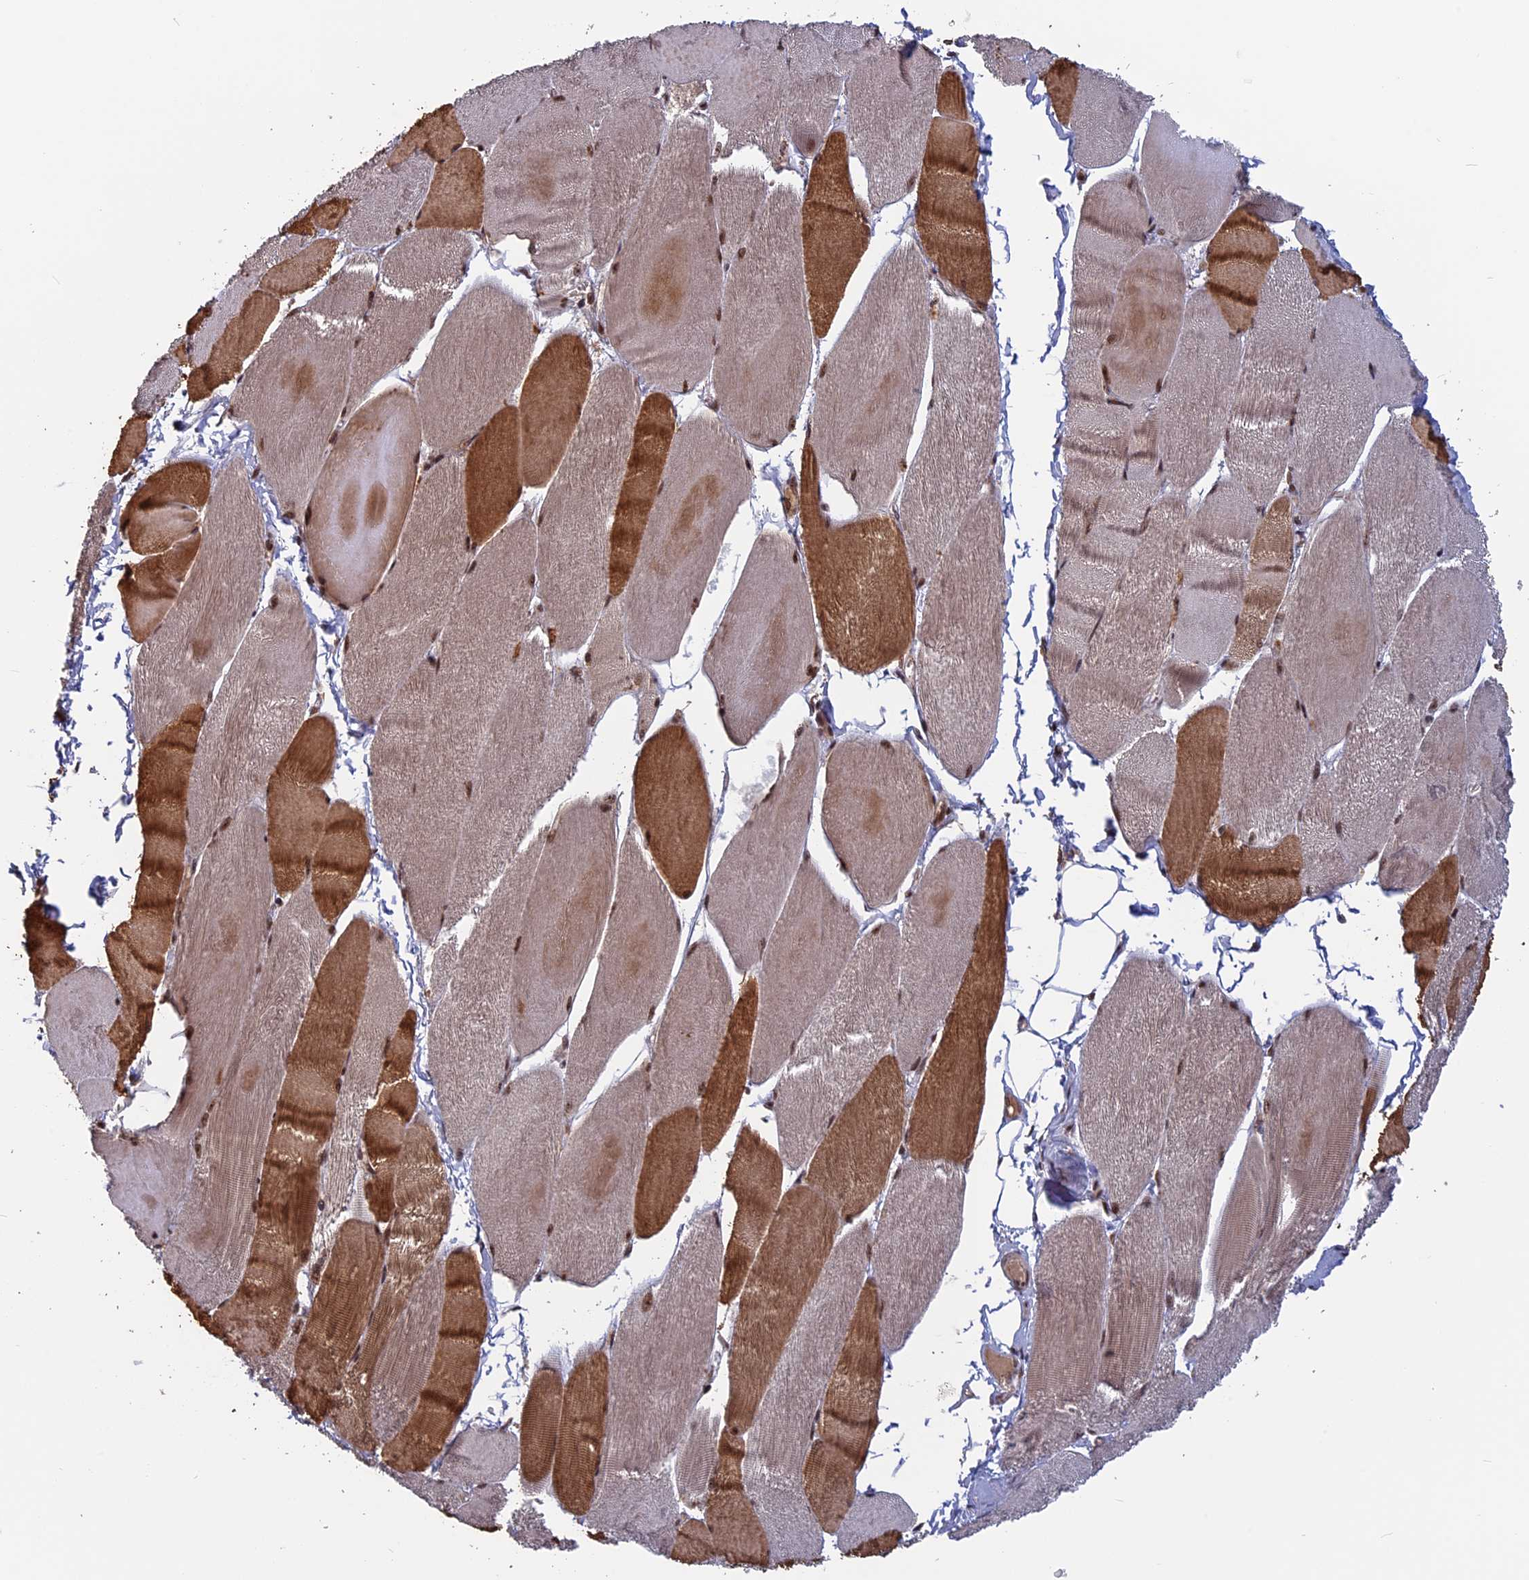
{"staining": {"intensity": "strong", "quantity": "25%-75%", "location": "cytoplasmic/membranous,nuclear"}, "tissue": "skeletal muscle", "cell_type": "Myocytes", "image_type": "normal", "snomed": [{"axis": "morphology", "description": "Normal tissue, NOS"}, {"axis": "morphology", "description": "Basal cell carcinoma"}, {"axis": "topography", "description": "Skeletal muscle"}], "caption": "Protein staining by immunohistochemistry (IHC) displays strong cytoplasmic/membranous,nuclear expression in approximately 25%-75% of myocytes in unremarkable skeletal muscle. (DAB IHC, brown staining for protein, blue staining for nuclei).", "gene": "CACTIN", "patient": {"sex": "female", "age": 64}}